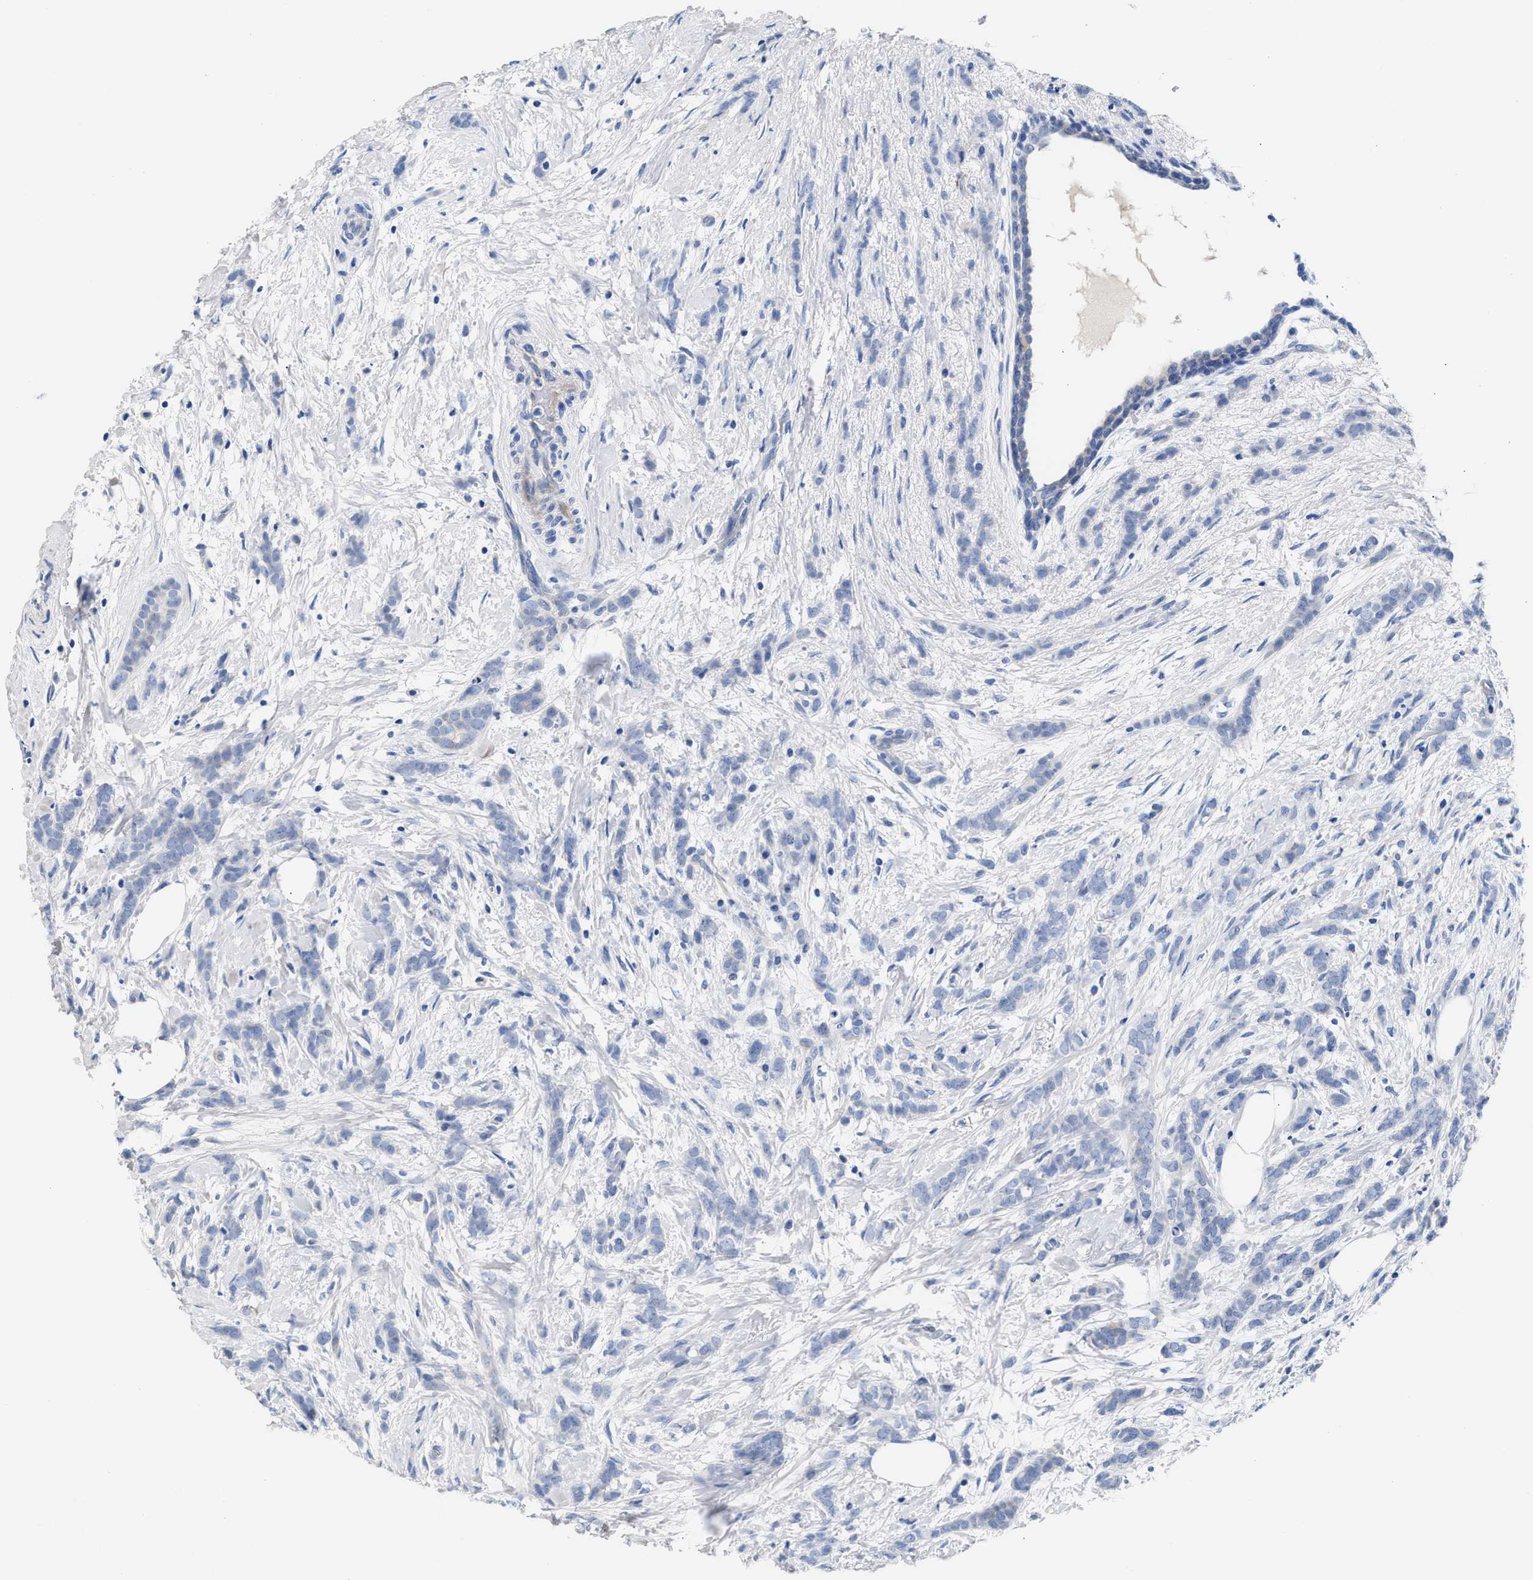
{"staining": {"intensity": "negative", "quantity": "none", "location": "none"}, "tissue": "breast cancer", "cell_type": "Tumor cells", "image_type": "cancer", "snomed": [{"axis": "morphology", "description": "Lobular carcinoma, in situ"}, {"axis": "morphology", "description": "Lobular carcinoma"}, {"axis": "topography", "description": "Breast"}], "caption": "Tumor cells show no significant staining in breast cancer. The staining was performed using DAB (3,3'-diaminobenzidine) to visualize the protein expression in brown, while the nuclei were stained in blue with hematoxylin (Magnification: 20x).", "gene": "ACTL7B", "patient": {"sex": "female", "age": 41}}